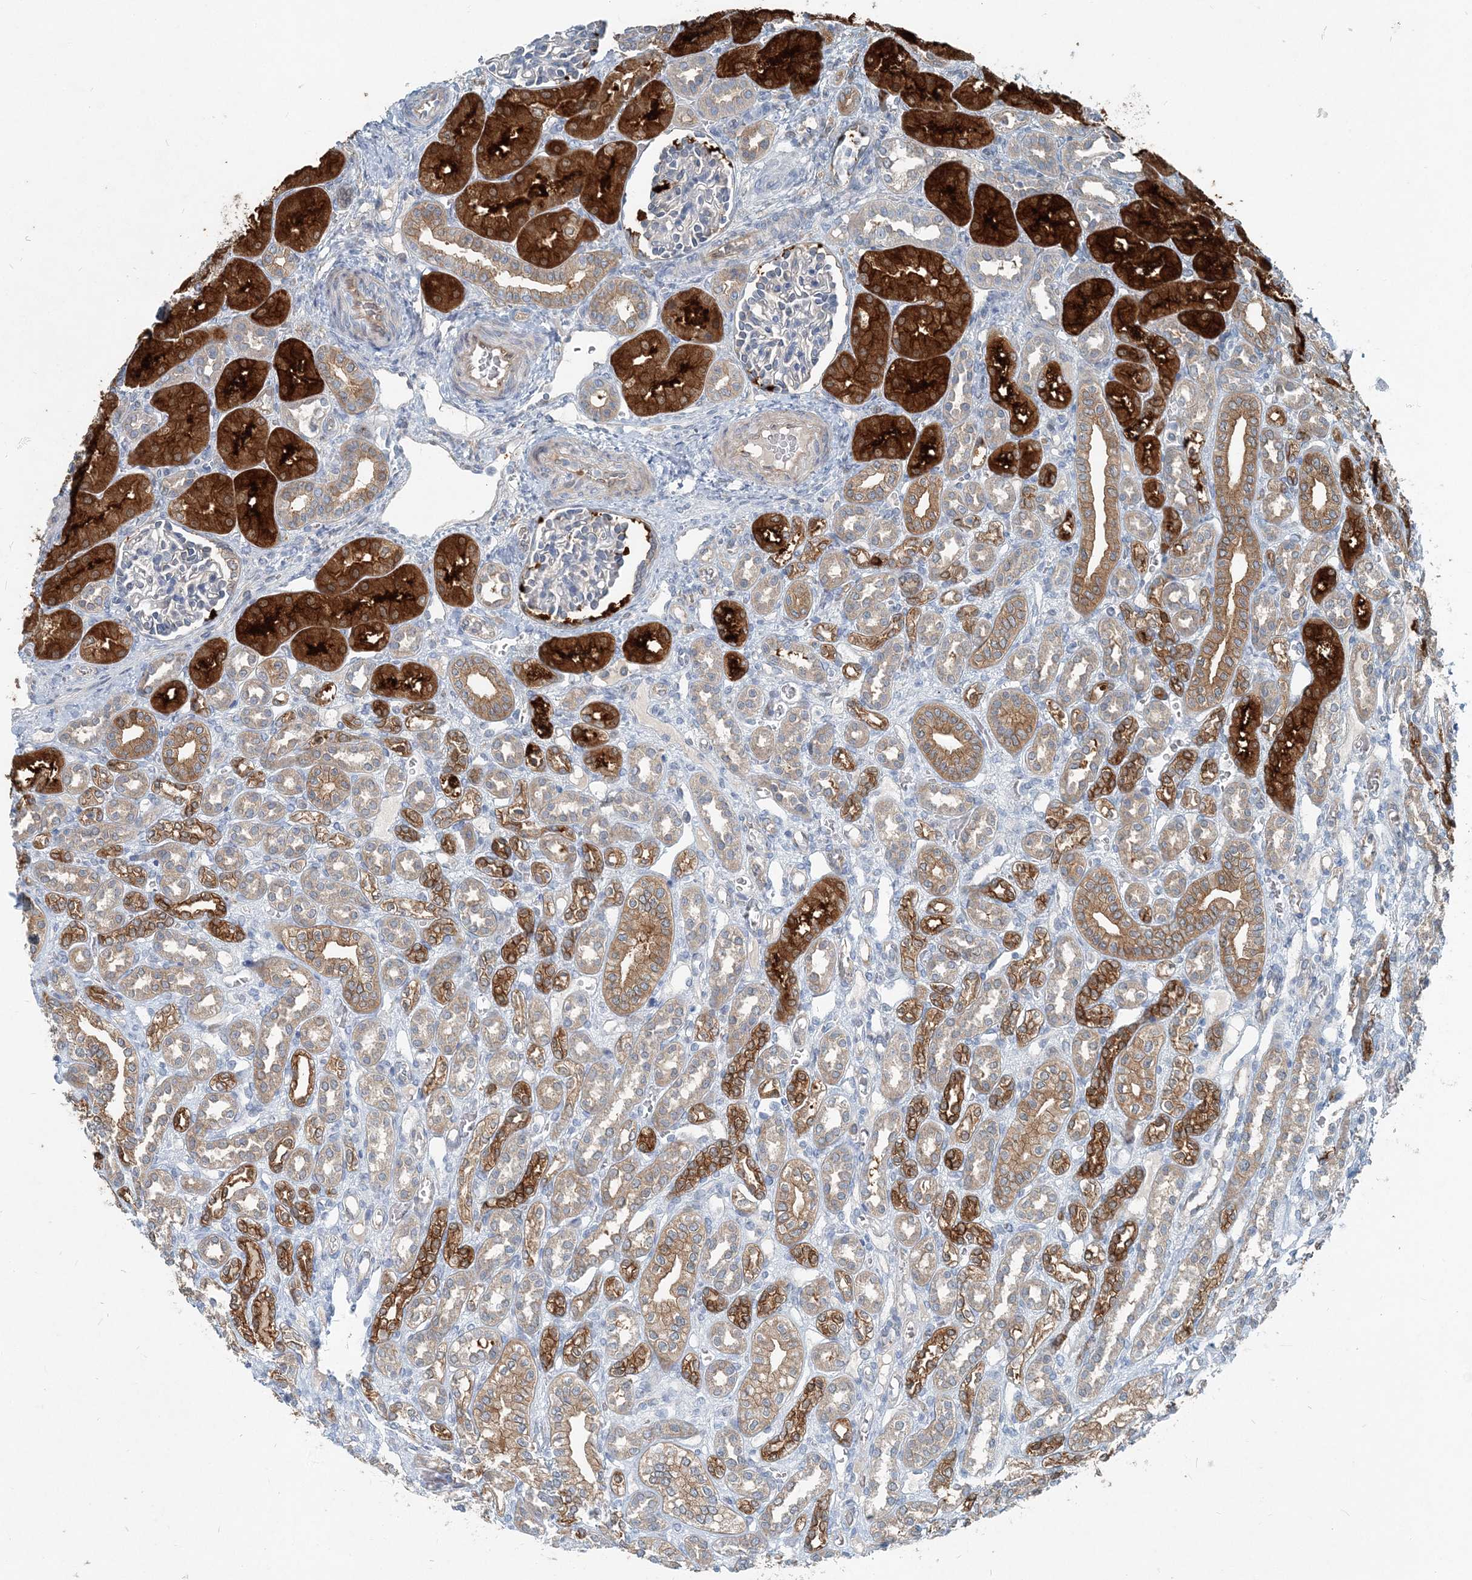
{"staining": {"intensity": "negative", "quantity": "none", "location": "none"}, "tissue": "kidney", "cell_type": "Cells in glomeruli", "image_type": "normal", "snomed": [{"axis": "morphology", "description": "Normal tissue, NOS"}, {"axis": "morphology", "description": "Neoplasm, malignant, NOS"}, {"axis": "topography", "description": "Kidney"}], "caption": "An image of kidney stained for a protein shows no brown staining in cells in glomeruli. The staining is performed using DAB (3,3'-diaminobenzidine) brown chromogen with nuclei counter-stained in using hematoxylin.", "gene": "ARMH1", "patient": {"sex": "female", "age": 1}}